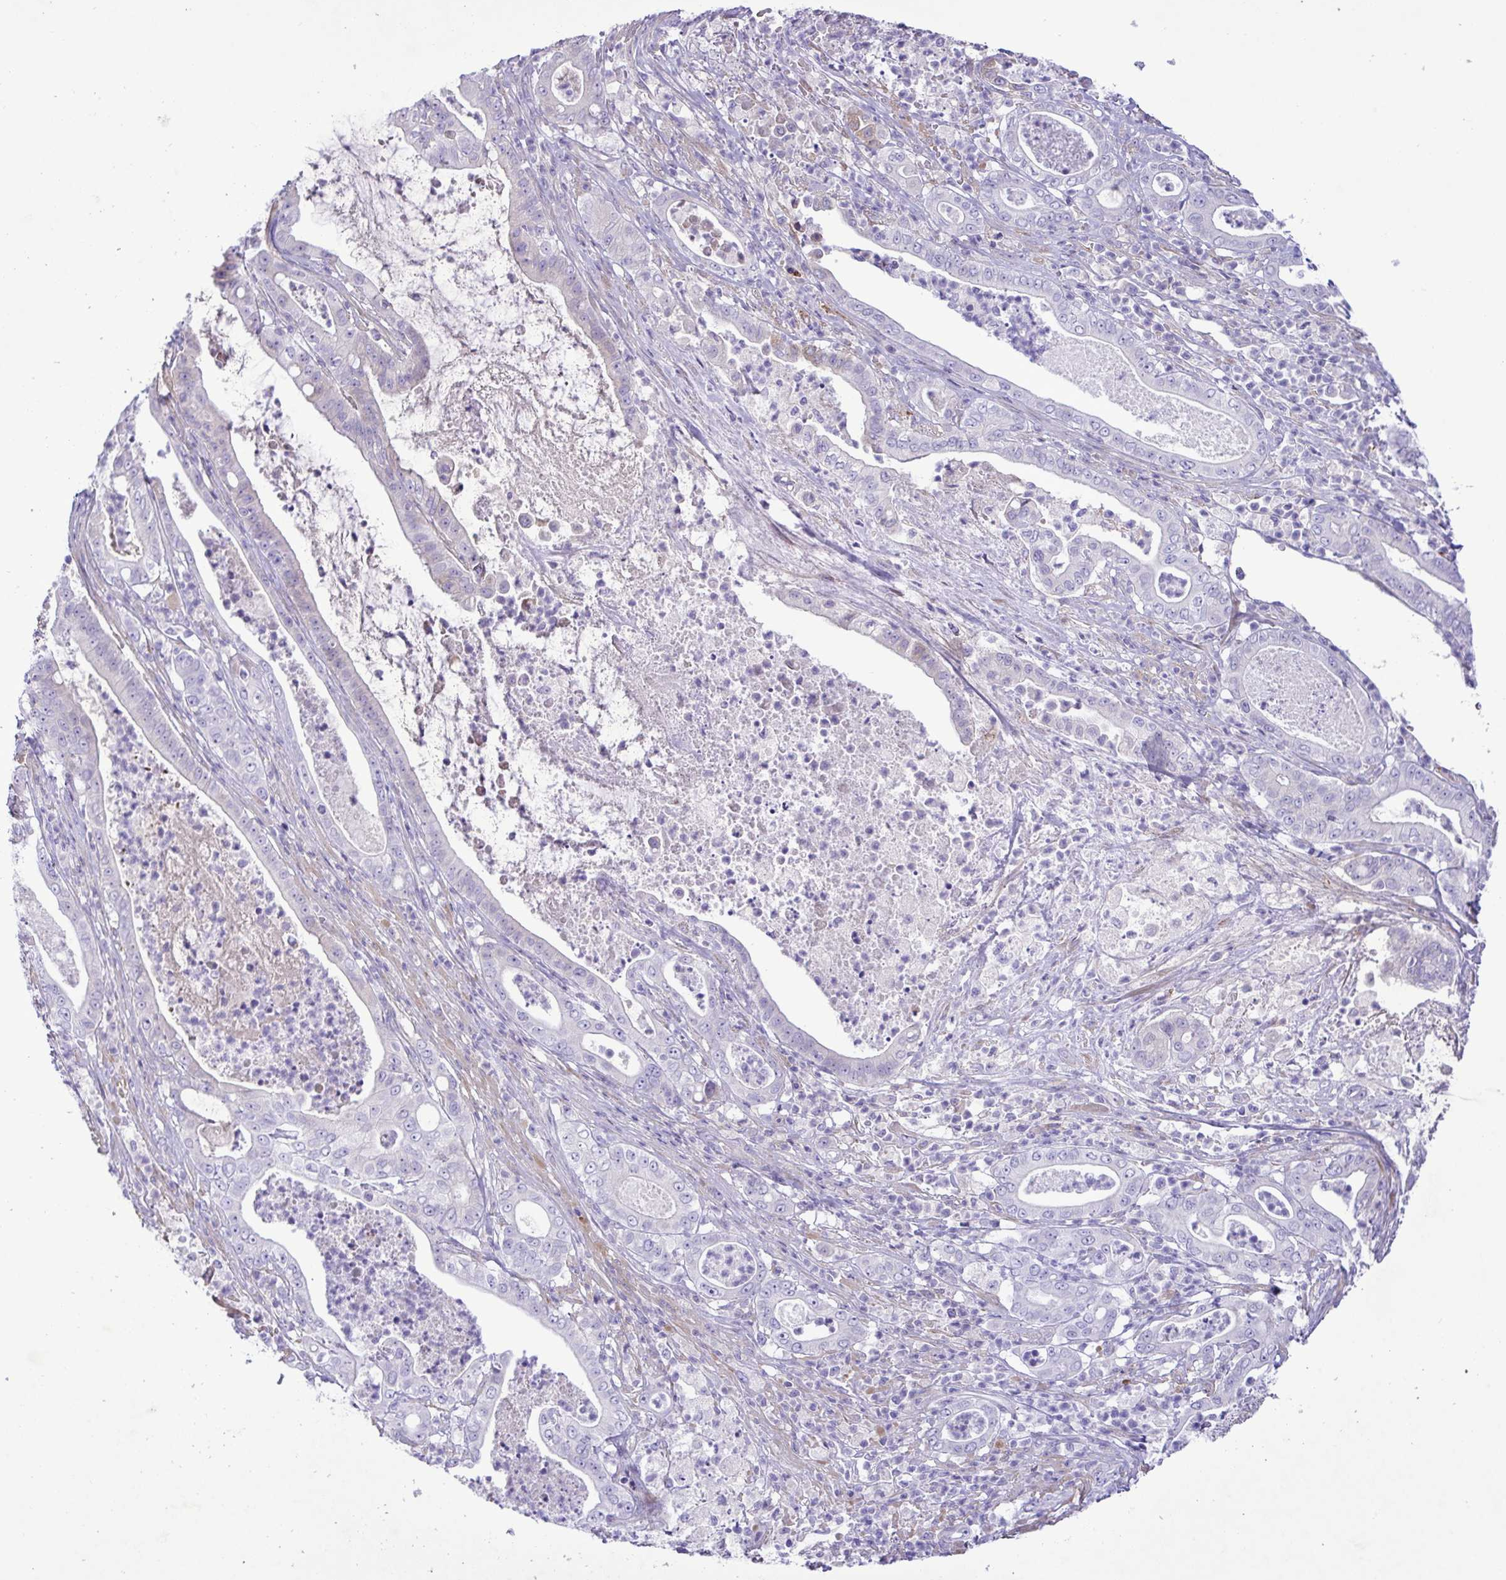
{"staining": {"intensity": "negative", "quantity": "none", "location": "none"}, "tissue": "pancreatic cancer", "cell_type": "Tumor cells", "image_type": "cancer", "snomed": [{"axis": "morphology", "description": "Adenocarcinoma, NOS"}, {"axis": "topography", "description": "Pancreas"}], "caption": "Pancreatic adenocarcinoma stained for a protein using immunohistochemistry (IHC) shows no expression tumor cells.", "gene": "FAM86B1", "patient": {"sex": "male", "age": 71}}